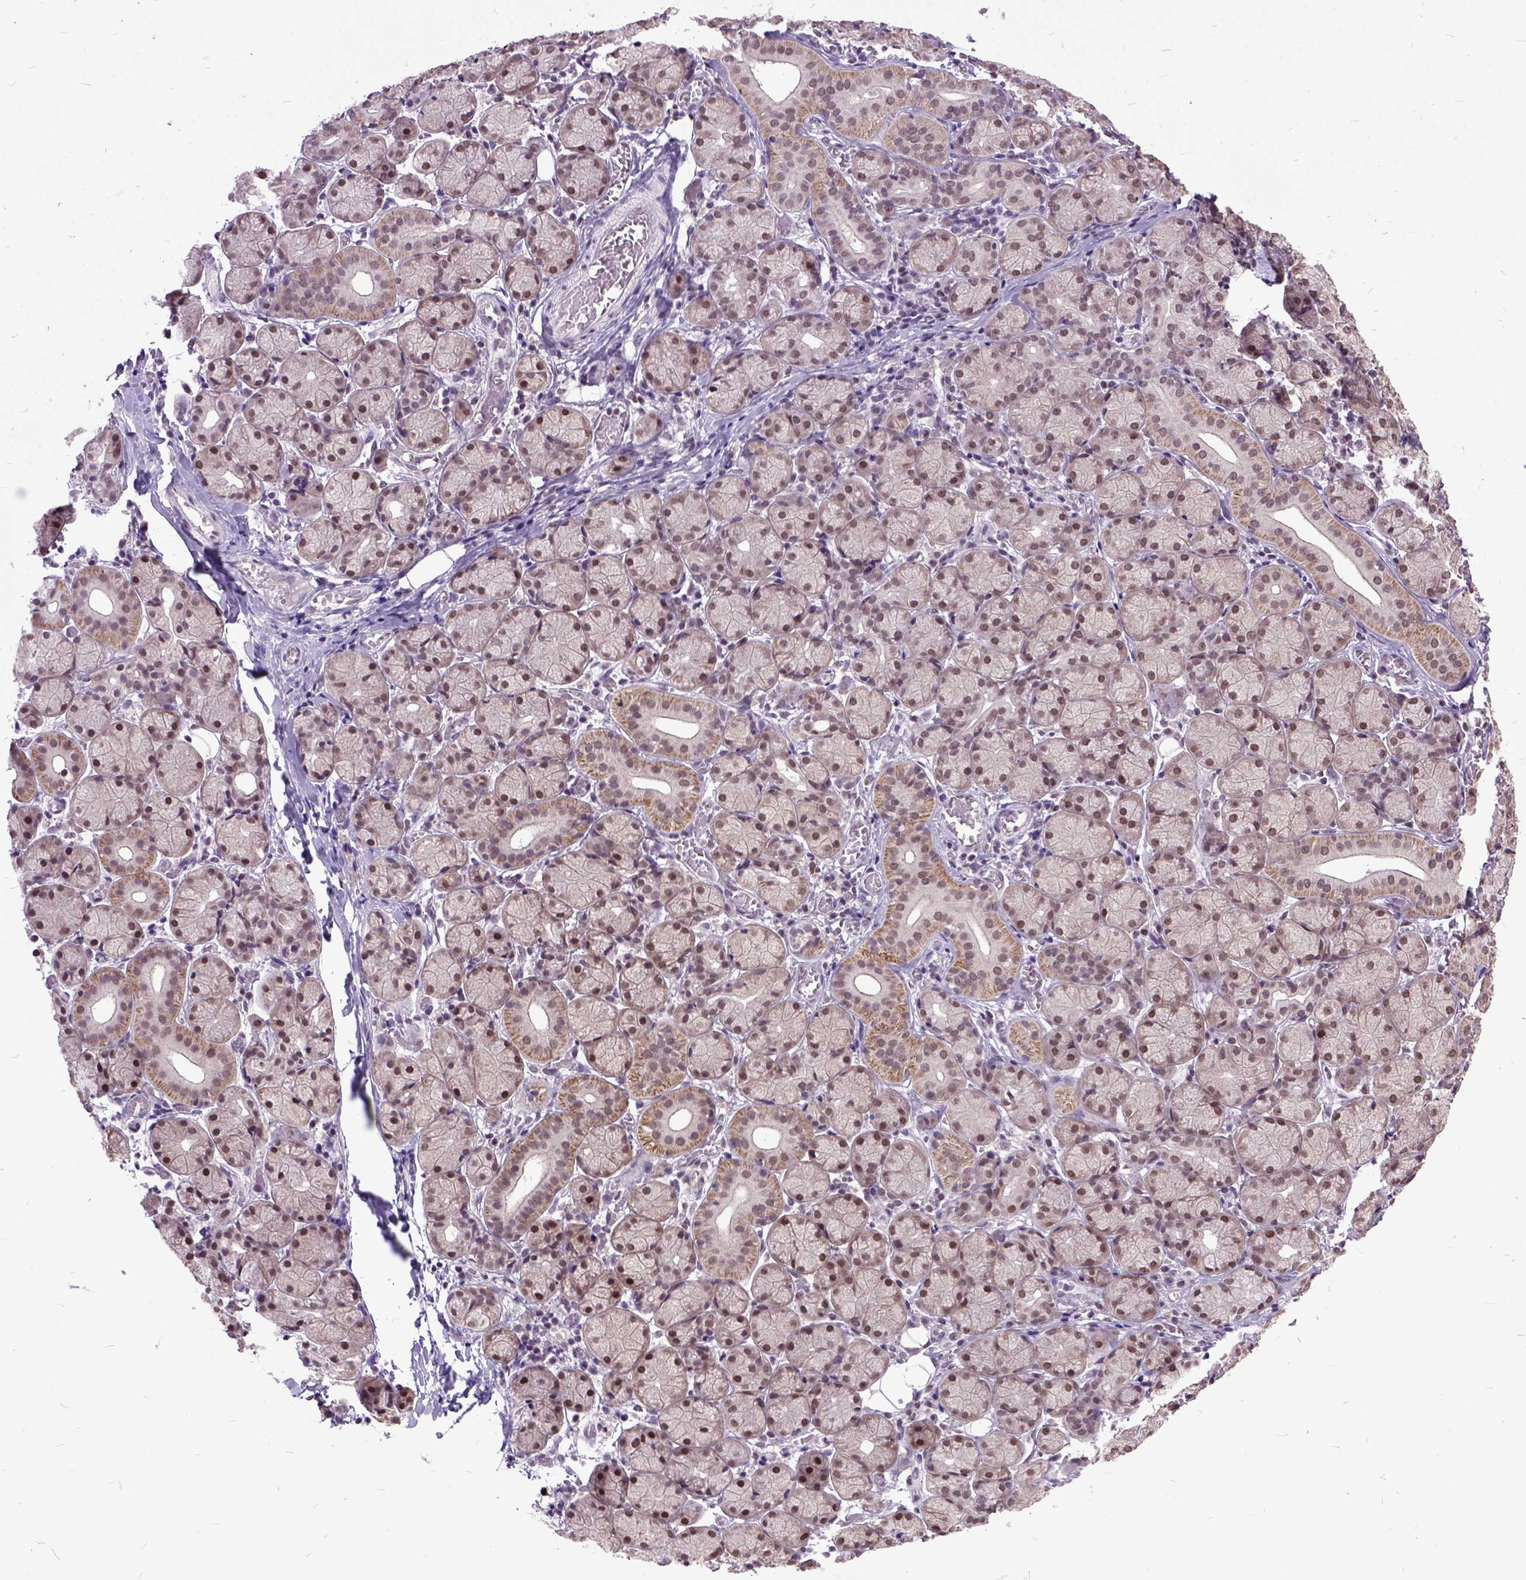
{"staining": {"intensity": "moderate", "quantity": ">75%", "location": "cytoplasmic/membranous,nuclear"}, "tissue": "salivary gland", "cell_type": "Glandular cells", "image_type": "normal", "snomed": [{"axis": "morphology", "description": "Normal tissue, NOS"}, {"axis": "topography", "description": "Salivary gland"}, {"axis": "topography", "description": "Peripheral nerve tissue"}], "caption": "Immunohistochemistry image of benign human salivary gland stained for a protein (brown), which shows medium levels of moderate cytoplasmic/membranous,nuclear positivity in about >75% of glandular cells.", "gene": "ORC5", "patient": {"sex": "female", "age": 24}}